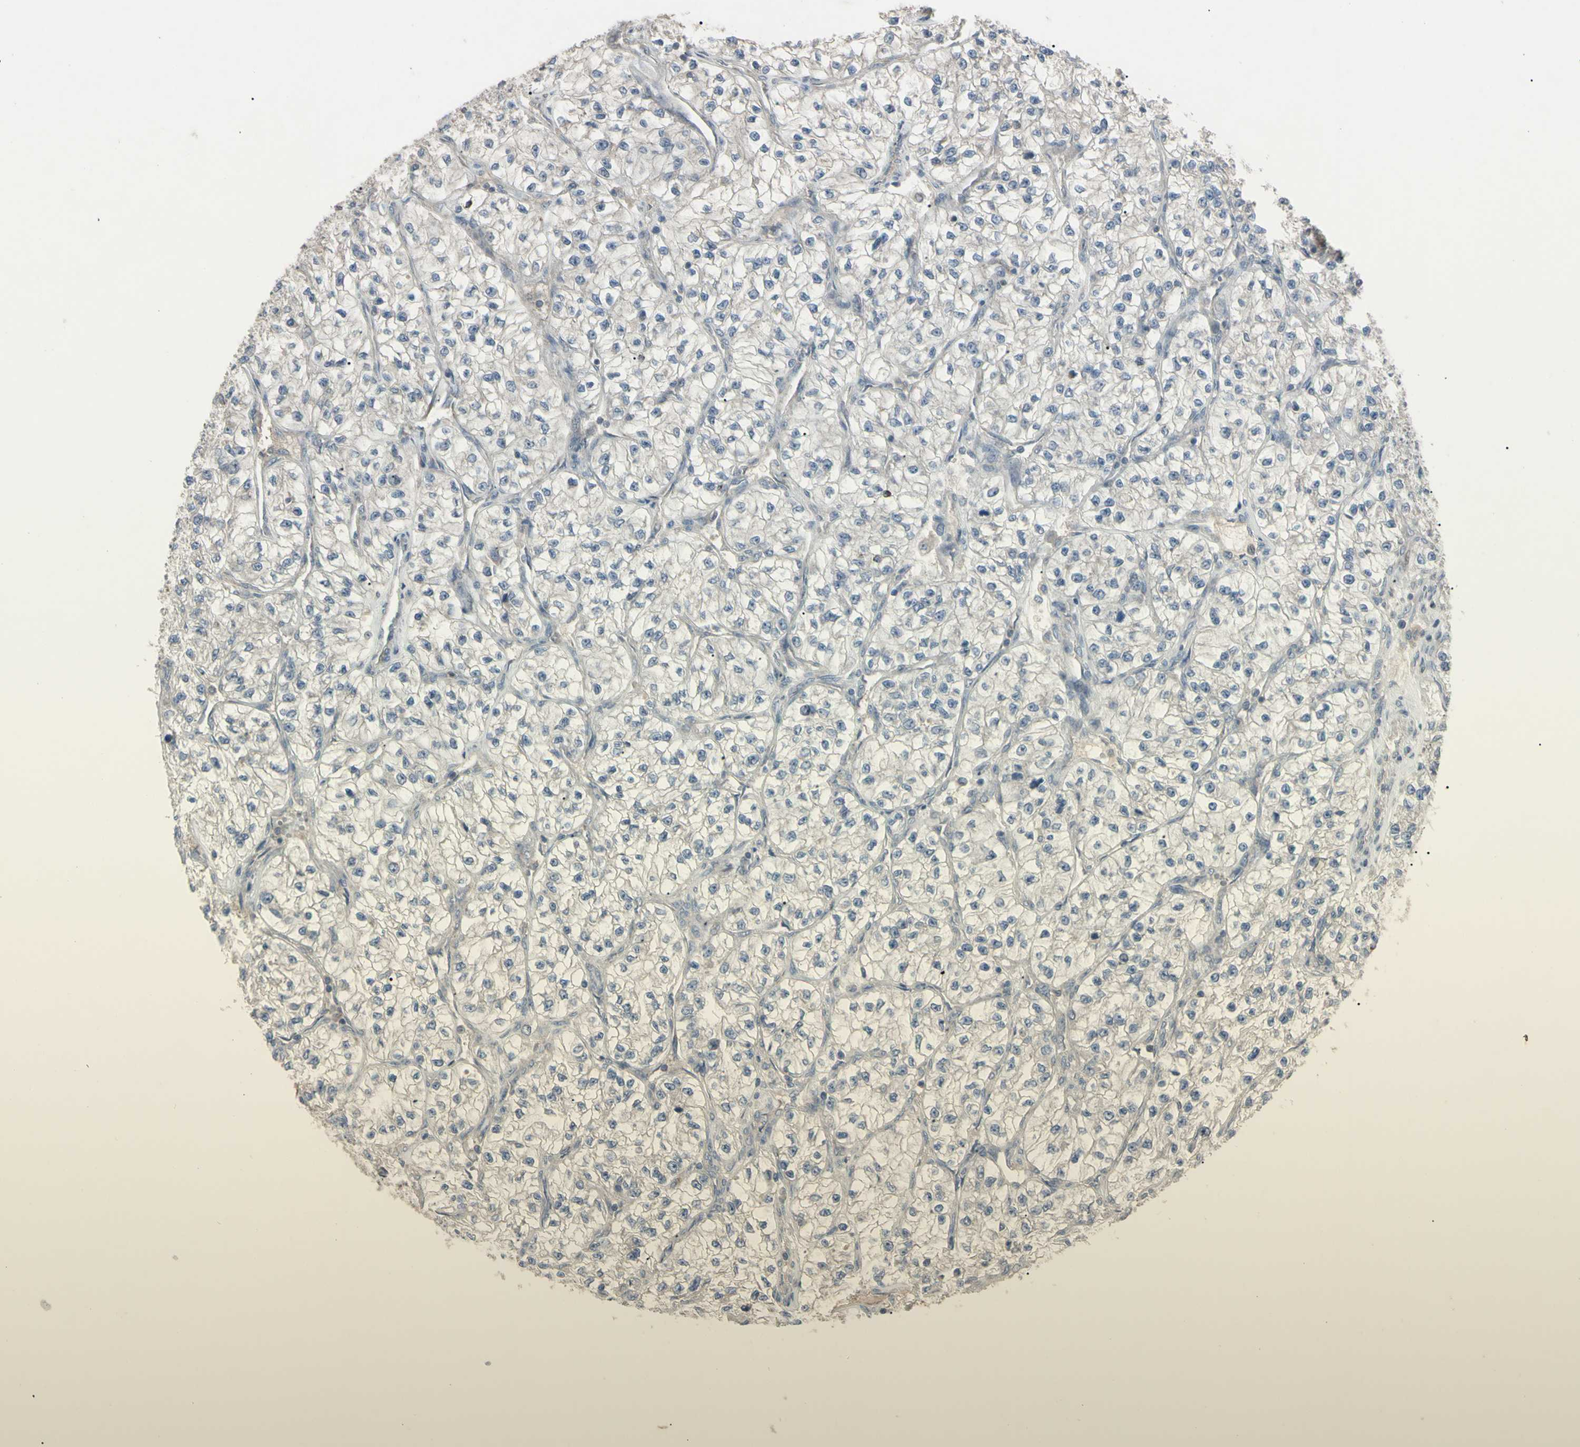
{"staining": {"intensity": "negative", "quantity": "none", "location": "none"}, "tissue": "renal cancer", "cell_type": "Tumor cells", "image_type": "cancer", "snomed": [{"axis": "morphology", "description": "Adenocarcinoma, NOS"}, {"axis": "topography", "description": "Kidney"}], "caption": "Immunohistochemical staining of renal cancer displays no significant staining in tumor cells.", "gene": "PIAS4", "patient": {"sex": "female", "age": 57}}